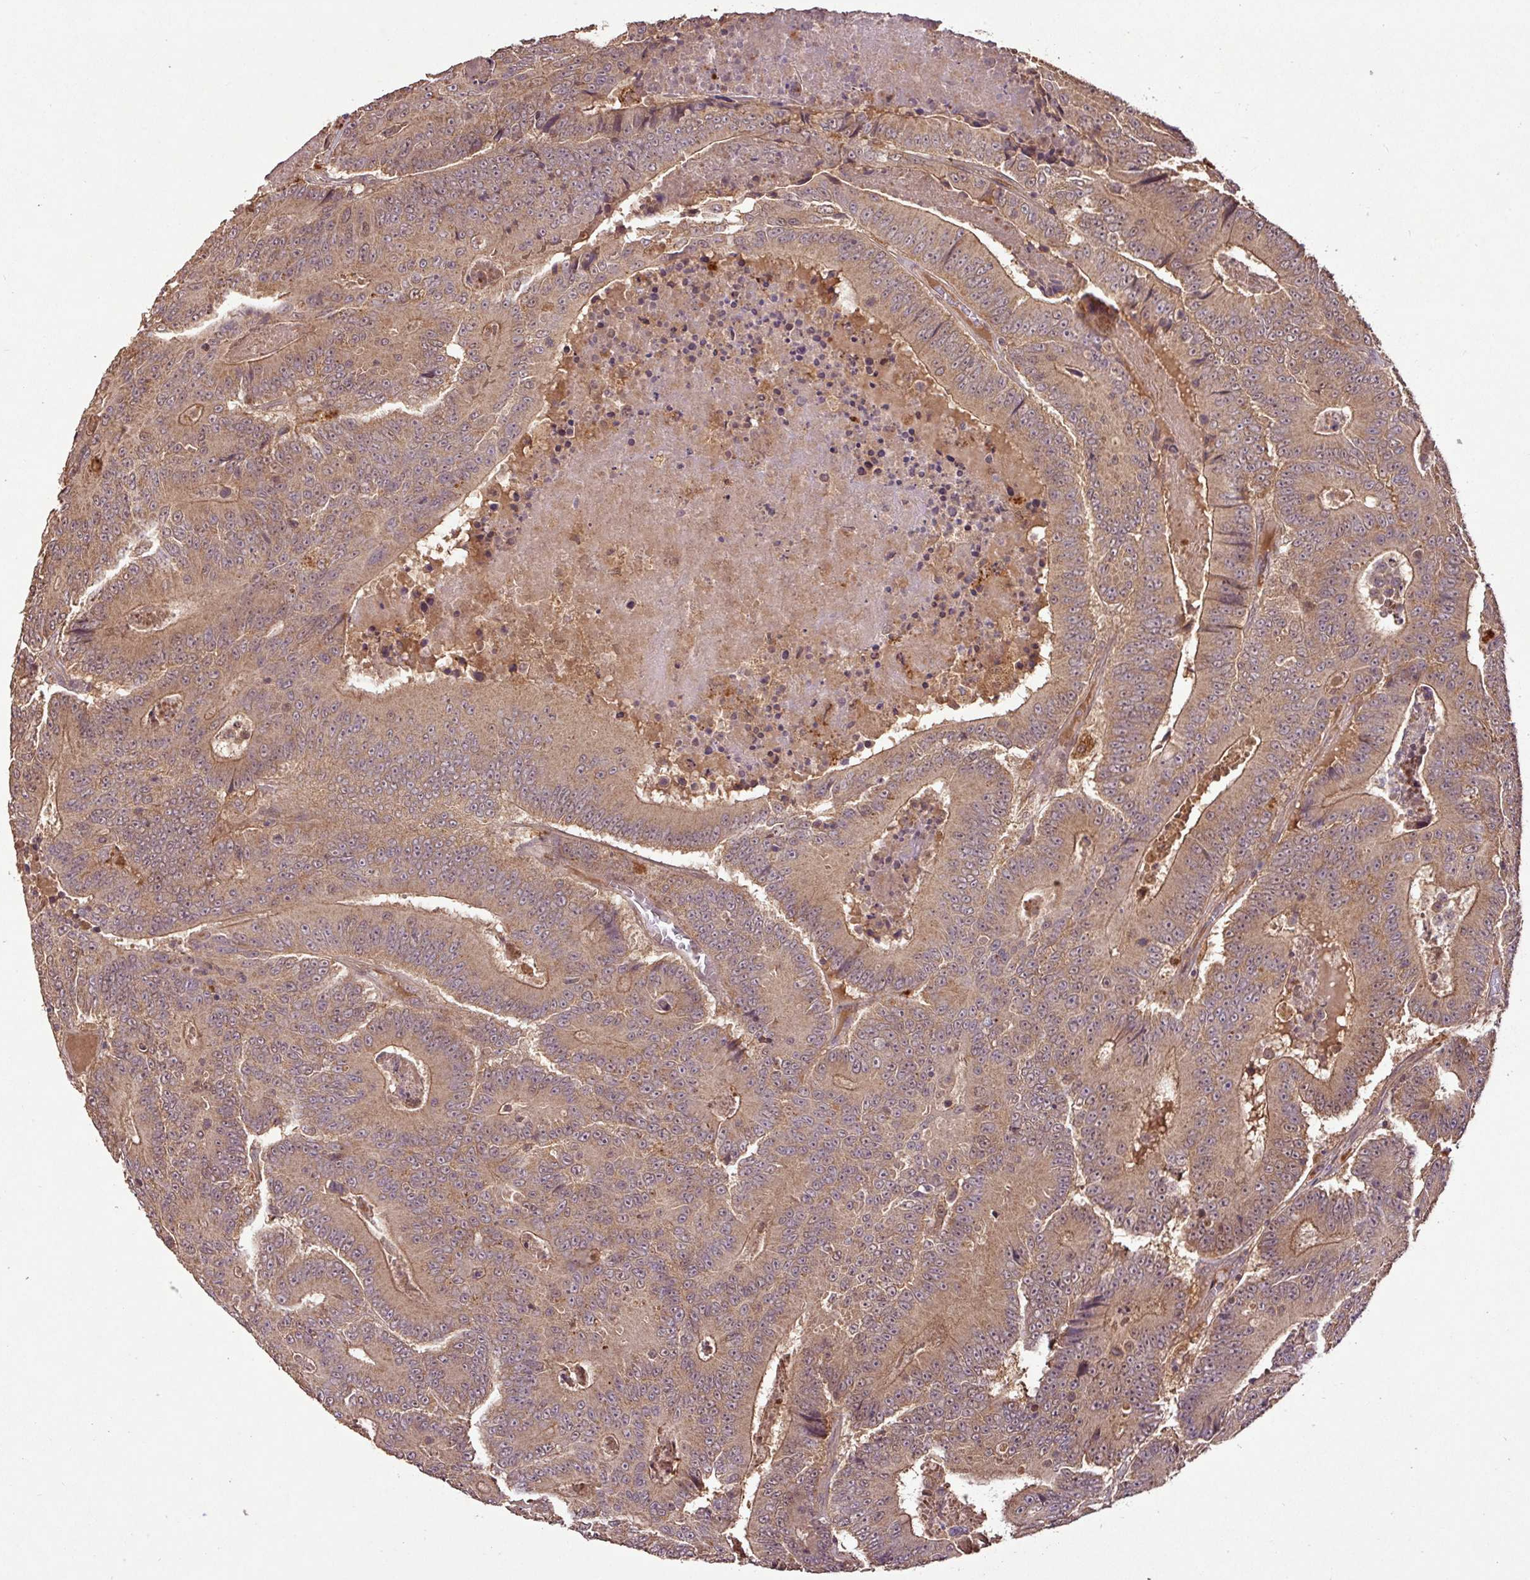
{"staining": {"intensity": "moderate", "quantity": ">75%", "location": "cytoplasmic/membranous,nuclear"}, "tissue": "colorectal cancer", "cell_type": "Tumor cells", "image_type": "cancer", "snomed": [{"axis": "morphology", "description": "Adenocarcinoma, NOS"}, {"axis": "topography", "description": "Colon"}], "caption": "IHC (DAB) staining of colorectal cancer (adenocarcinoma) displays moderate cytoplasmic/membranous and nuclear protein staining in approximately >75% of tumor cells.", "gene": "FAIM", "patient": {"sex": "male", "age": 83}}